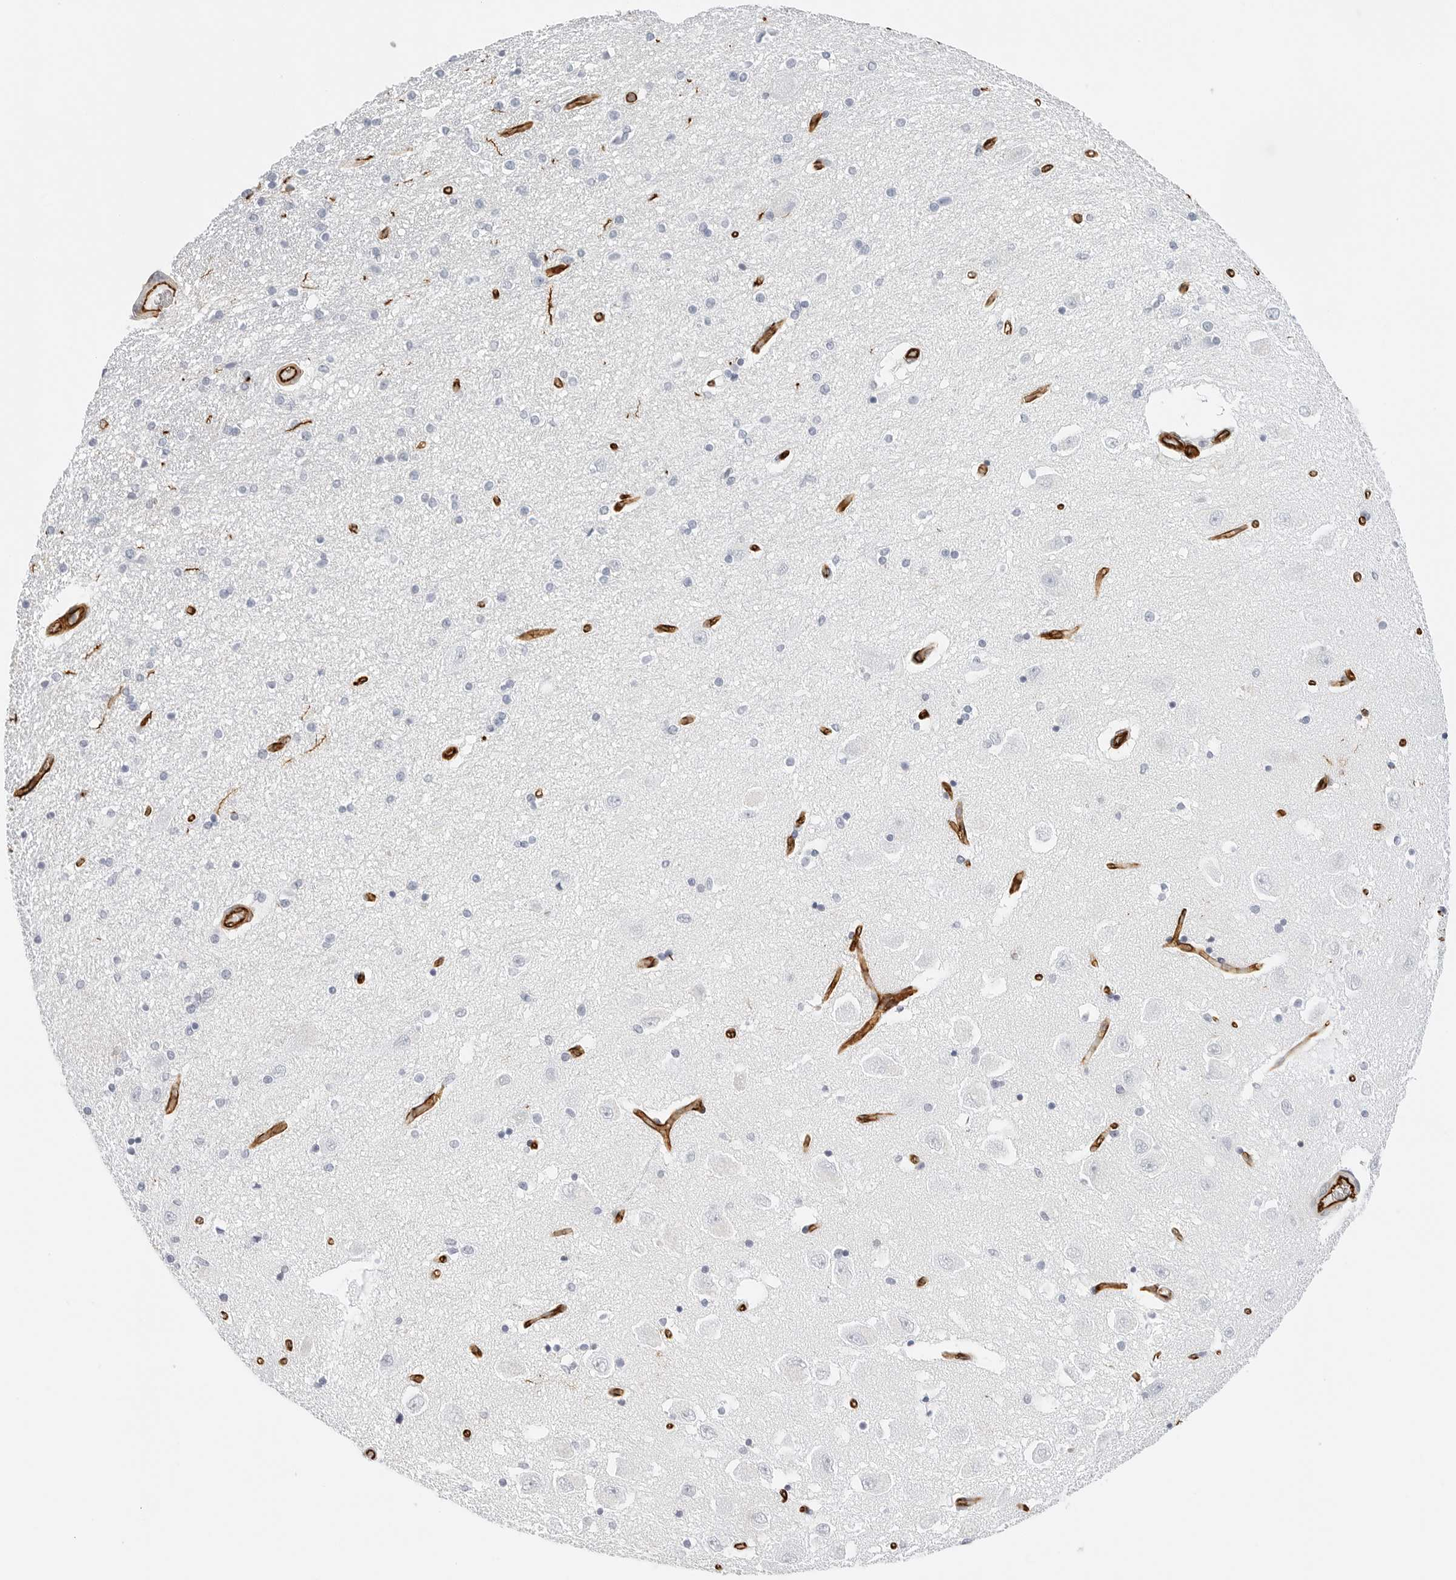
{"staining": {"intensity": "negative", "quantity": "none", "location": "none"}, "tissue": "hippocampus", "cell_type": "Glial cells", "image_type": "normal", "snomed": [{"axis": "morphology", "description": "Normal tissue, NOS"}, {"axis": "topography", "description": "Hippocampus"}], "caption": "Immunohistochemistry histopathology image of unremarkable hippocampus: hippocampus stained with DAB (3,3'-diaminobenzidine) reveals no significant protein positivity in glial cells. (IHC, brightfield microscopy, high magnification).", "gene": "NES", "patient": {"sex": "female", "age": 54}}